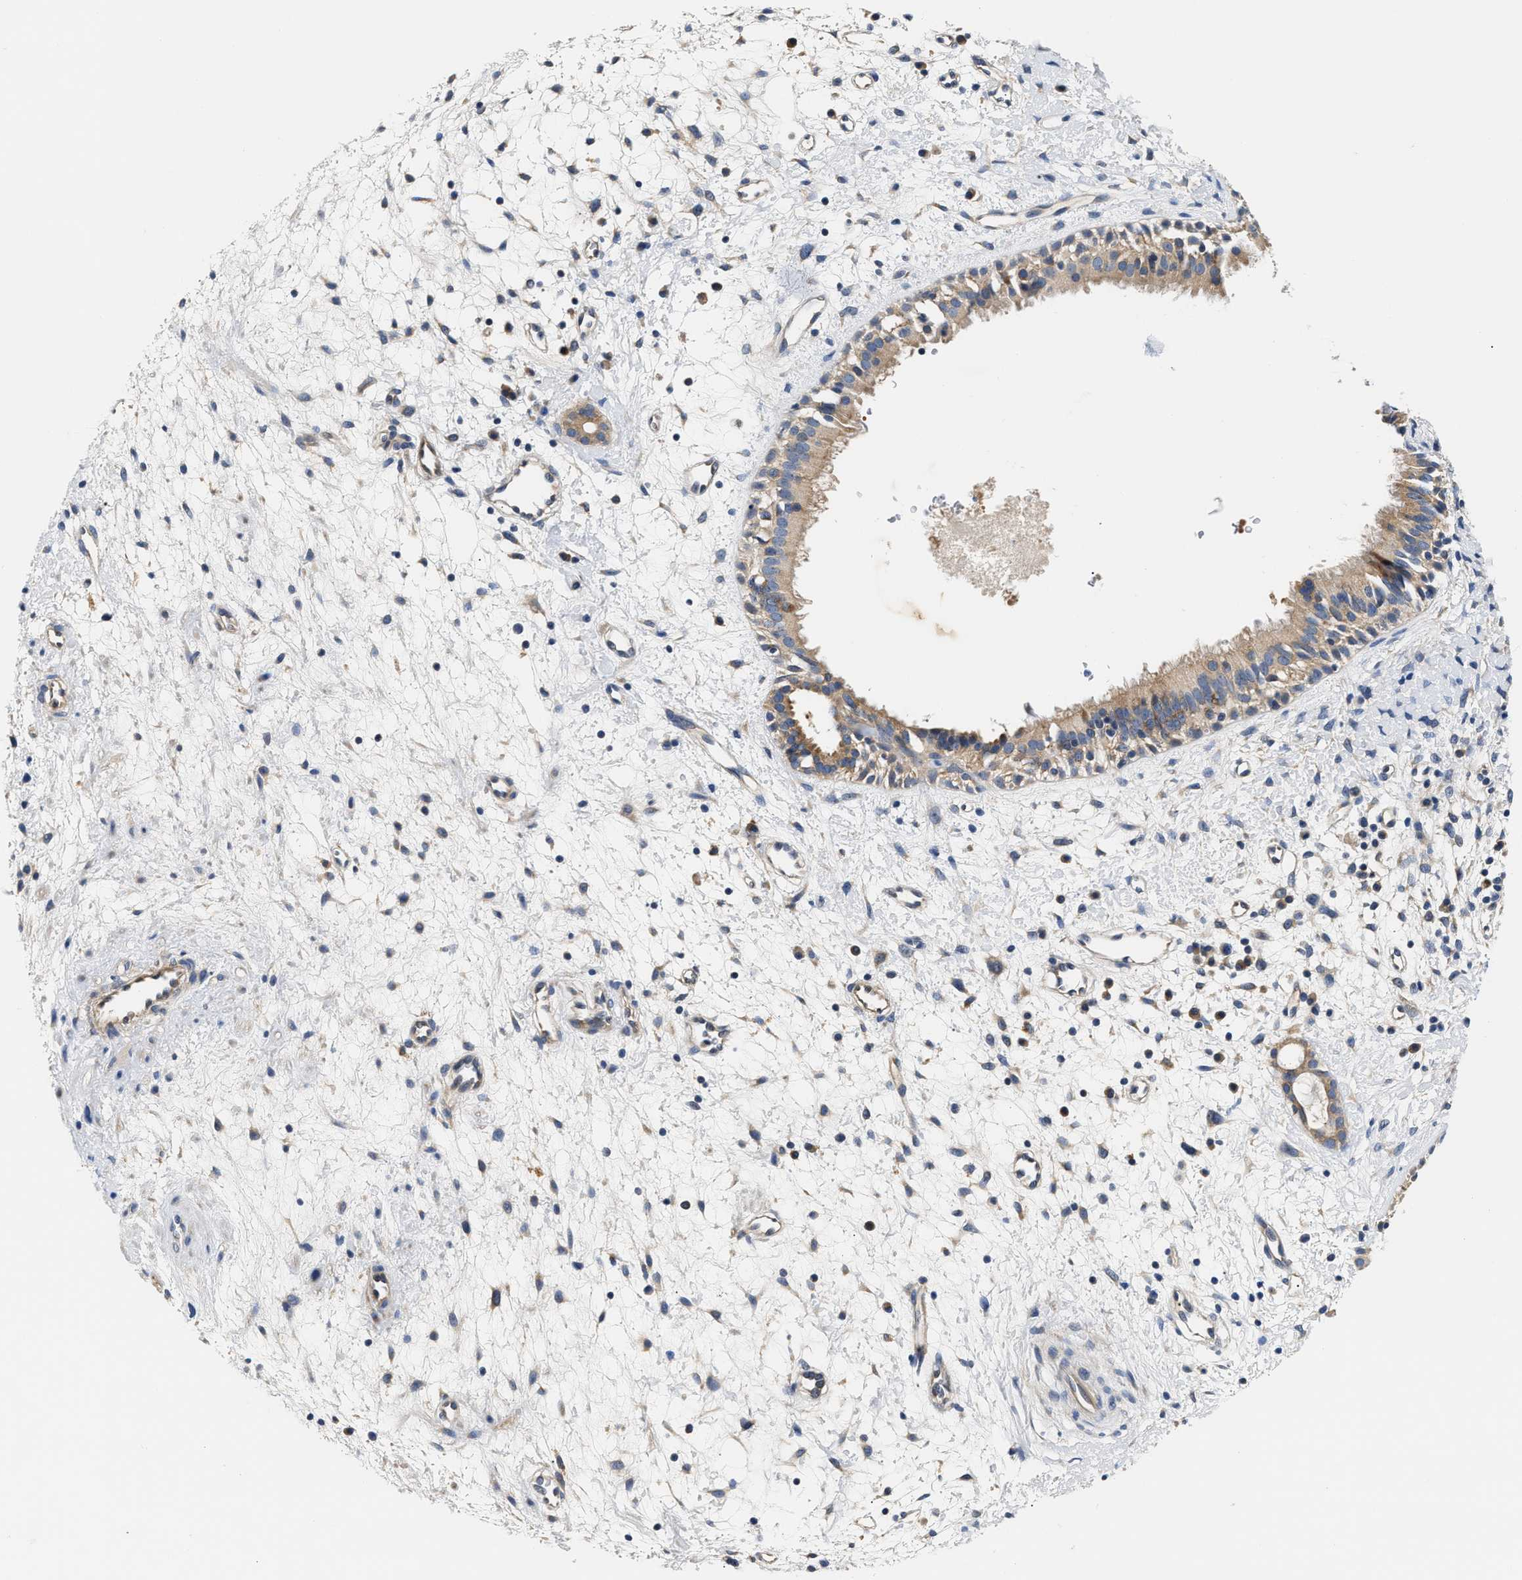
{"staining": {"intensity": "weak", "quantity": ">75%", "location": "cytoplasmic/membranous"}, "tissue": "nasopharynx", "cell_type": "Respiratory epithelial cells", "image_type": "normal", "snomed": [{"axis": "morphology", "description": "Normal tissue, NOS"}, {"axis": "topography", "description": "Nasopharynx"}], "caption": "This is an image of immunohistochemistry (IHC) staining of unremarkable nasopharynx, which shows weak expression in the cytoplasmic/membranous of respiratory epithelial cells.", "gene": "FAM185A", "patient": {"sex": "male", "age": 22}}